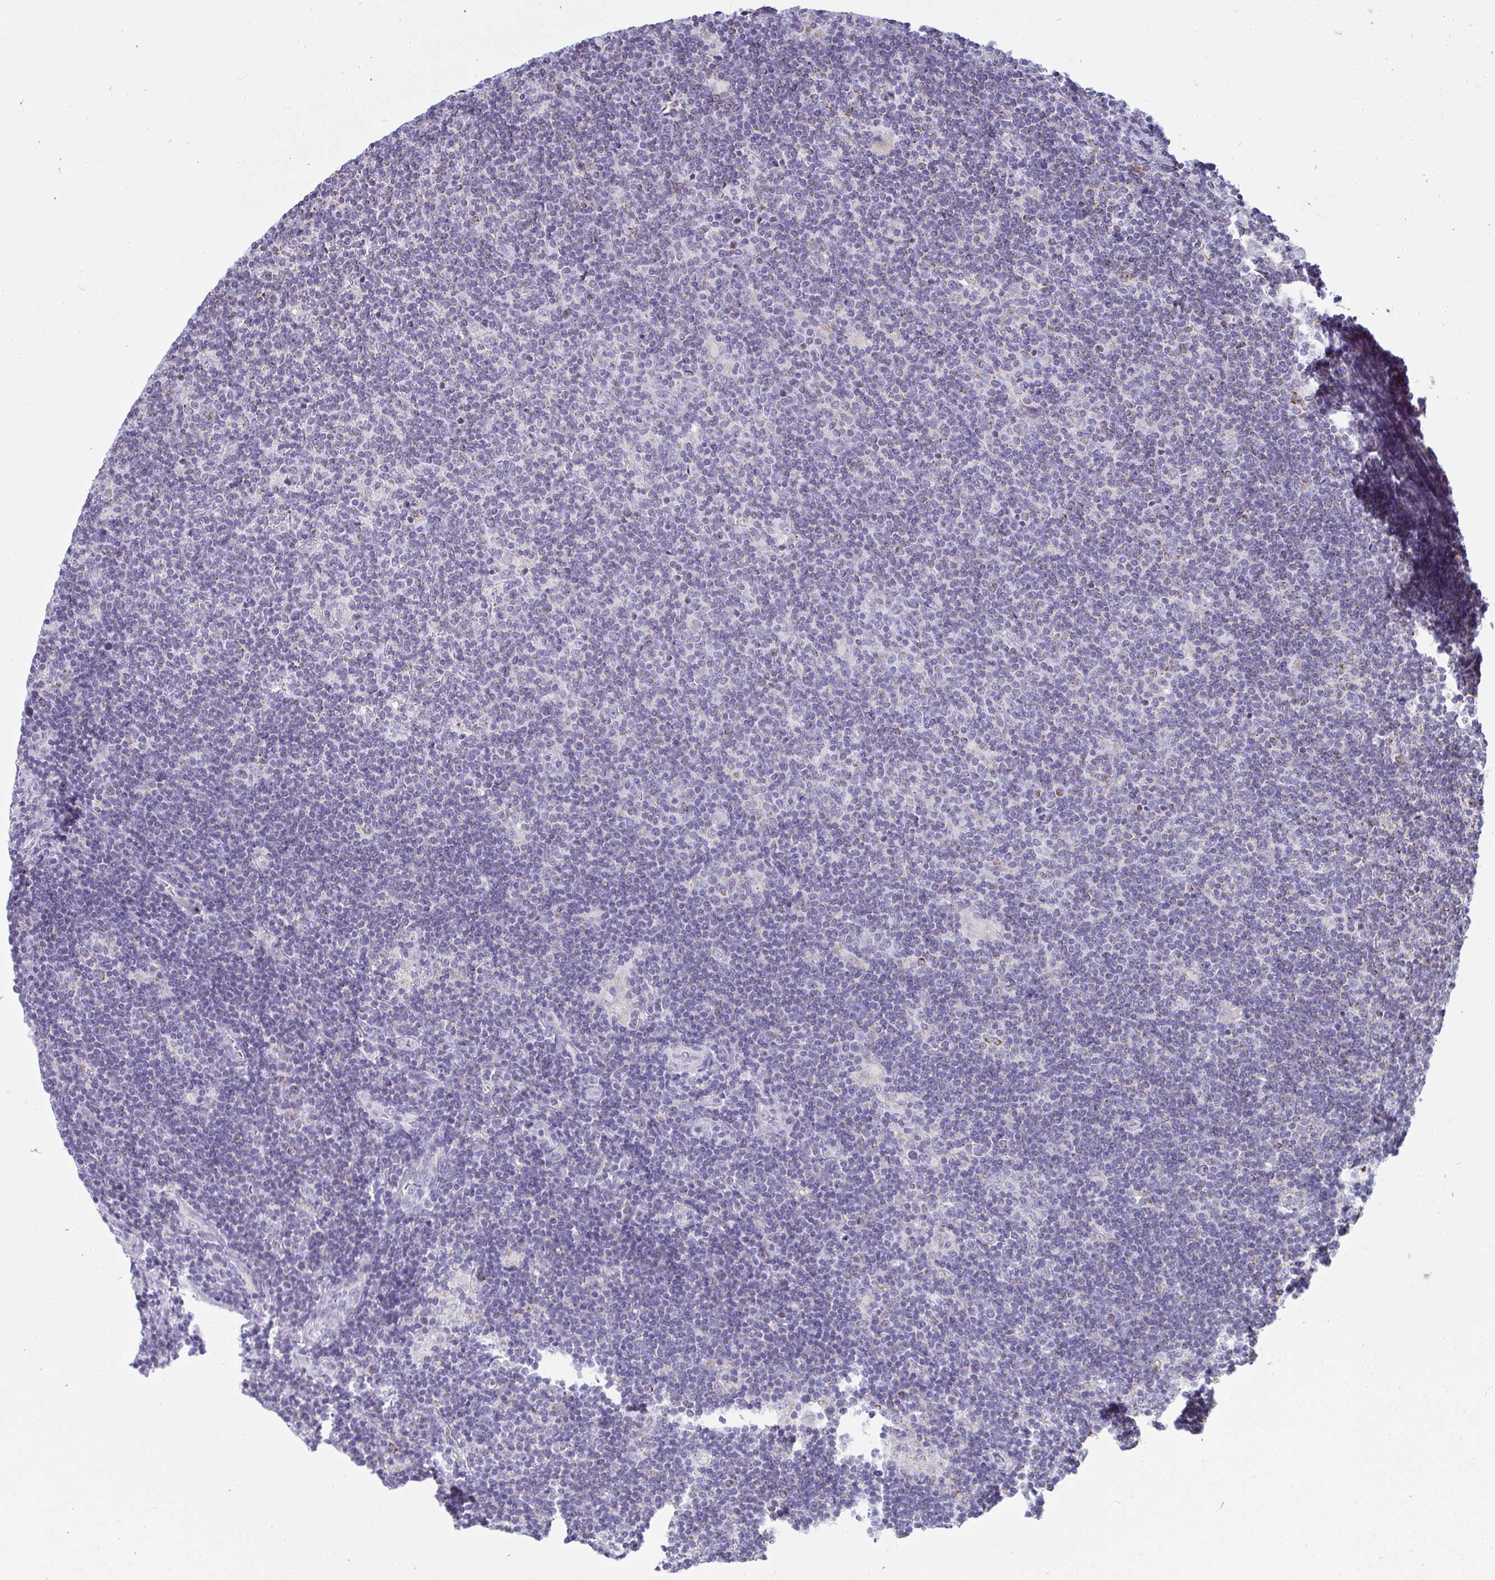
{"staining": {"intensity": "negative", "quantity": "none", "location": "none"}, "tissue": "lymphoma", "cell_type": "Tumor cells", "image_type": "cancer", "snomed": [{"axis": "morphology", "description": "Hodgkin's disease, NOS"}, {"axis": "topography", "description": "Lymph node"}], "caption": "IHC micrograph of Hodgkin's disease stained for a protein (brown), which displays no expression in tumor cells. (DAB (3,3'-diaminobenzidine) immunohistochemistry (IHC) visualized using brightfield microscopy, high magnification).", "gene": "SLC6A1", "patient": {"sex": "male", "age": 40}}